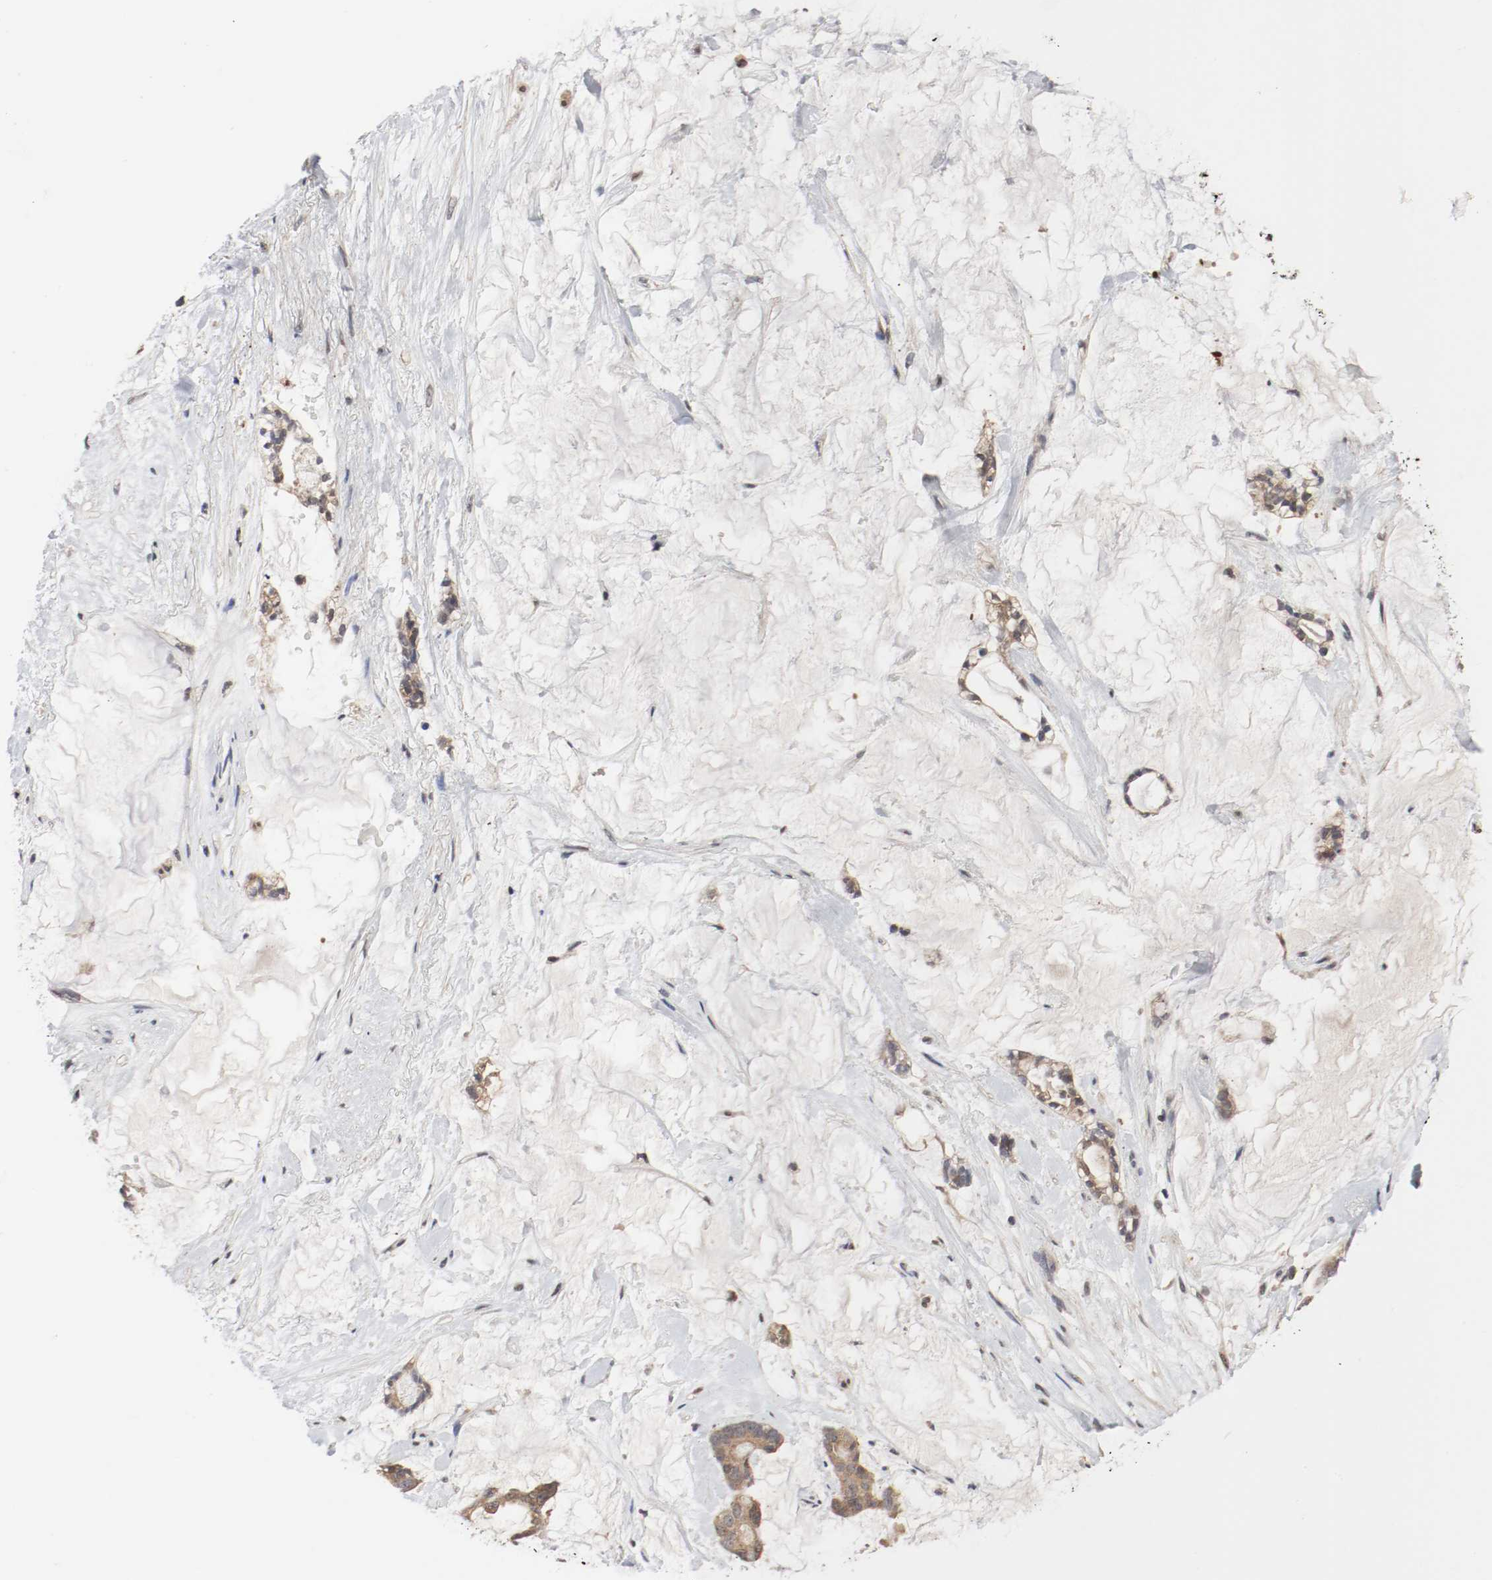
{"staining": {"intensity": "moderate", "quantity": ">75%", "location": "cytoplasmic/membranous"}, "tissue": "pancreatic cancer", "cell_type": "Tumor cells", "image_type": "cancer", "snomed": [{"axis": "morphology", "description": "Adenocarcinoma, NOS"}, {"axis": "topography", "description": "Pancreas"}], "caption": "Immunohistochemistry staining of pancreatic cancer (adenocarcinoma), which exhibits medium levels of moderate cytoplasmic/membranous positivity in approximately >75% of tumor cells indicating moderate cytoplasmic/membranous protein positivity. The staining was performed using DAB (3,3'-diaminobenzidine) (brown) for protein detection and nuclei were counterstained in hematoxylin (blue).", "gene": "AFG3L2", "patient": {"sex": "female", "age": 73}}